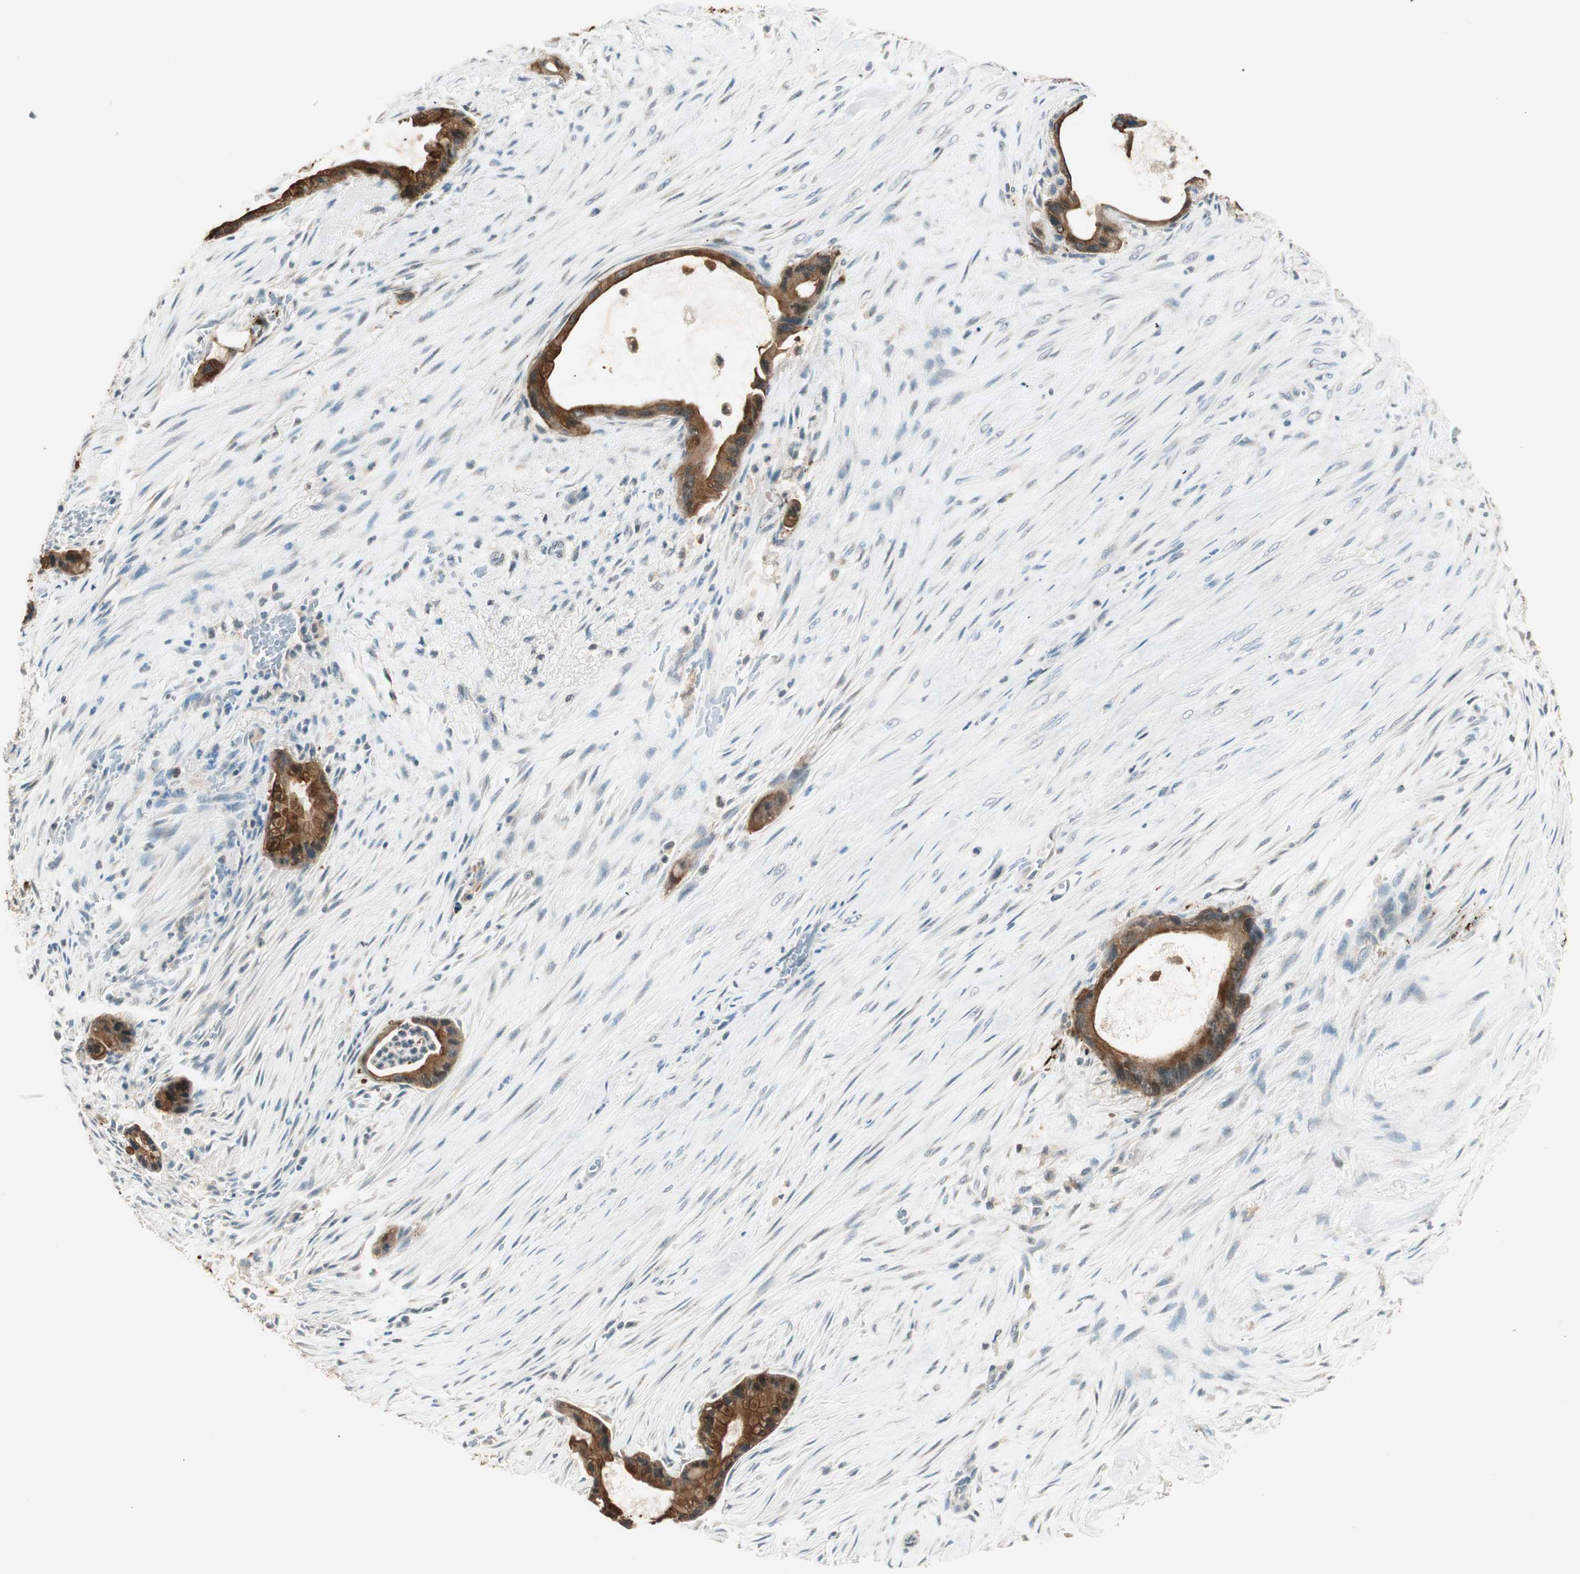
{"staining": {"intensity": "strong", "quantity": ">75%", "location": "cytoplasmic/membranous"}, "tissue": "liver cancer", "cell_type": "Tumor cells", "image_type": "cancer", "snomed": [{"axis": "morphology", "description": "Cholangiocarcinoma"}, {"axis": "topography", "description": "Liver"}], "caption": "Liver cancer stained with DAB (3,3'-diaminobenzidine) IHC displays high levels of strong cytoplasmic/membranous staining in approximately >75% of tumor cells. The staining was performed using DAB, with brown indicating positive protein expression. Nuclei are stained blue with hematoxylin.", "gene": "TRIM21", "patient": {"sex": "female", "age": 55}}